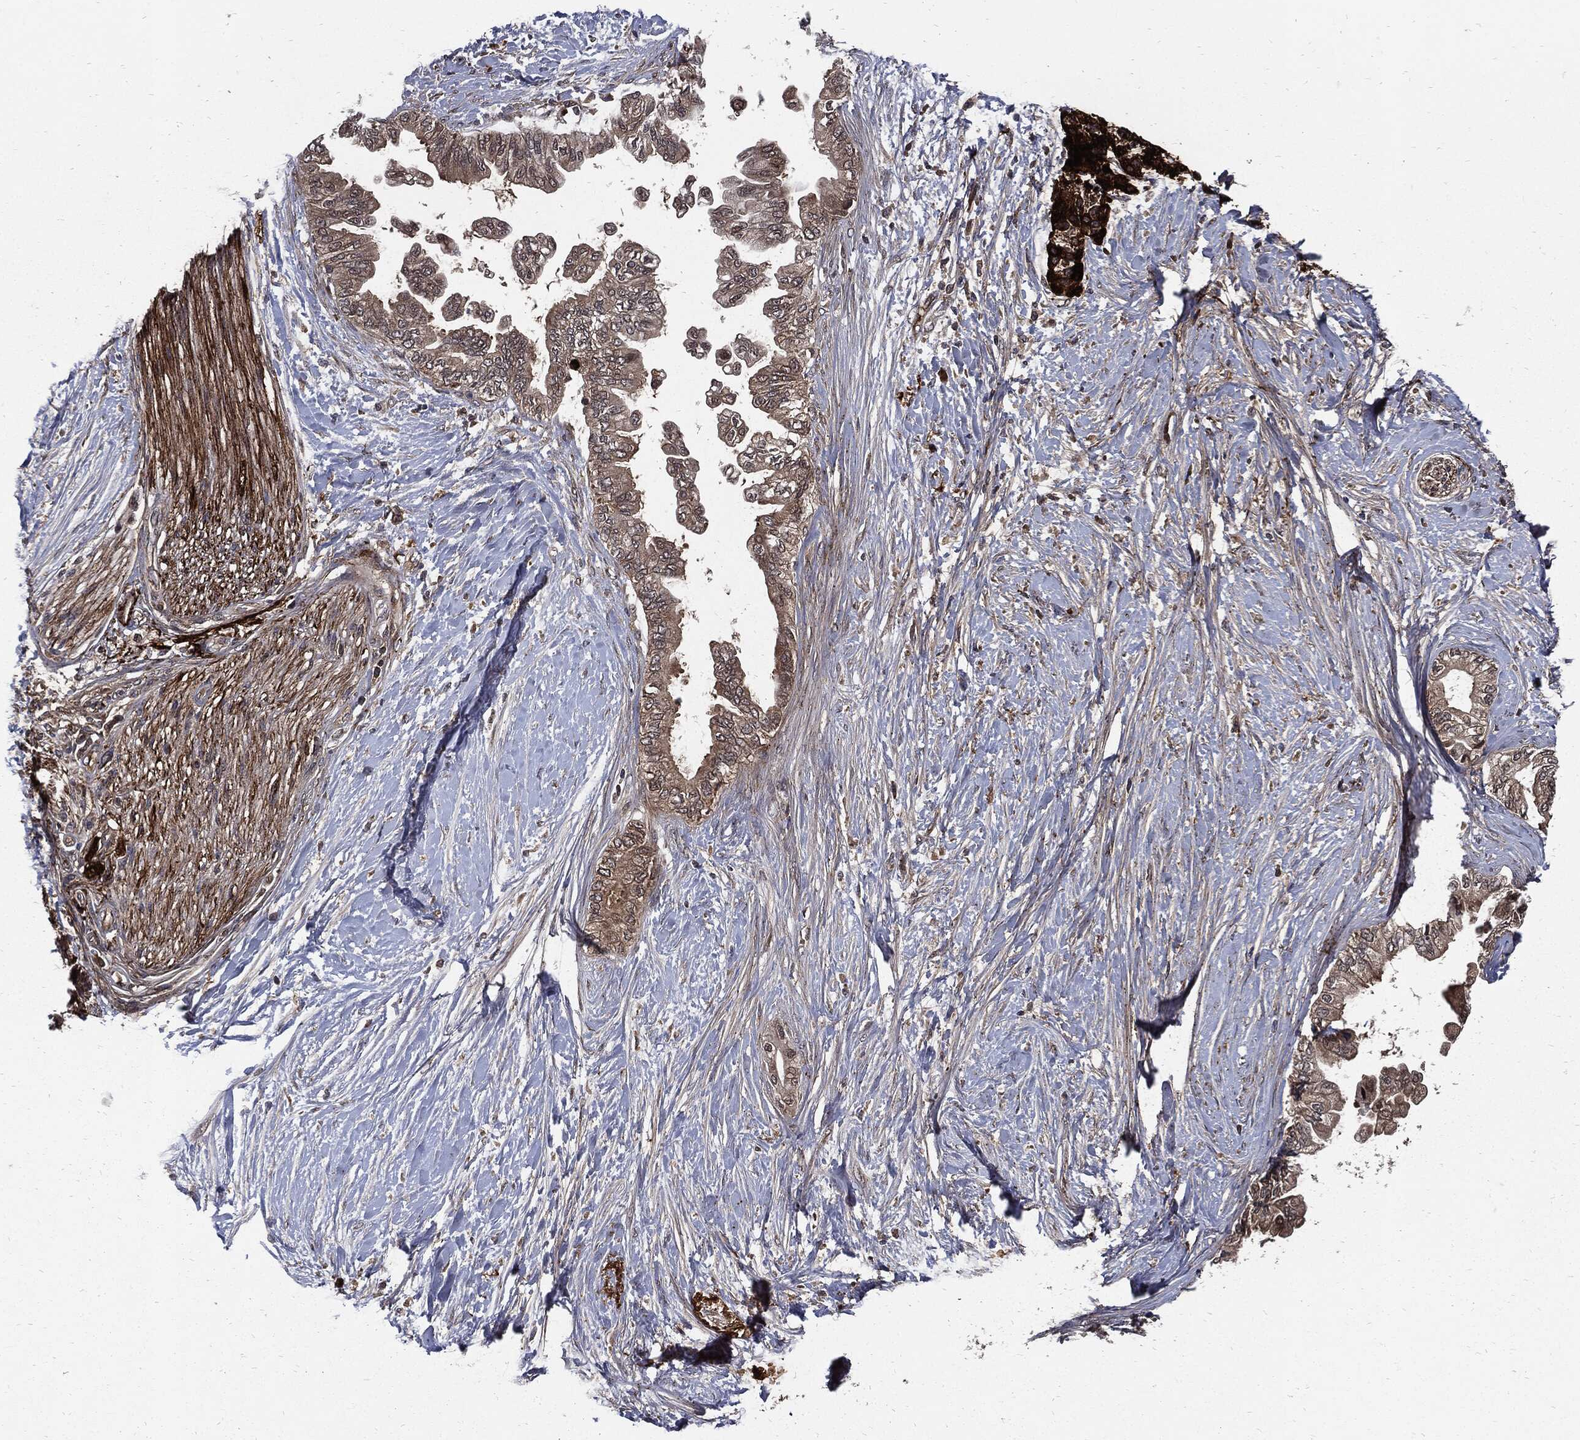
{"staining": {"intensity": "weak", "quantity": "25%-75%", "location": "cytoplasmic/membranous"}, "tissue": "pancreatic cancer", "cell_type": "Tumor cells", "image_type": "cancer", "snomed": [{"axis": "morphology", "description": "Normal tissue, NOS"}, {"axis": "morphology", "description": "Adenocarcinoma, NOS"}, {"axis": "topography", "description": "Pancreas"}, {"axis": "topography", "description": "Duodenum"}], "caption": "Brown immunohistochemical staining in human pancreatic cancer shows weak cytoplasmic/membranous staining in approximately 25%-75% of tumor cells. The protein is shown in brown color, while the nuclei are stained blue.", "gene": "CLU", "patient": {"sex": "female", "age": 60}}